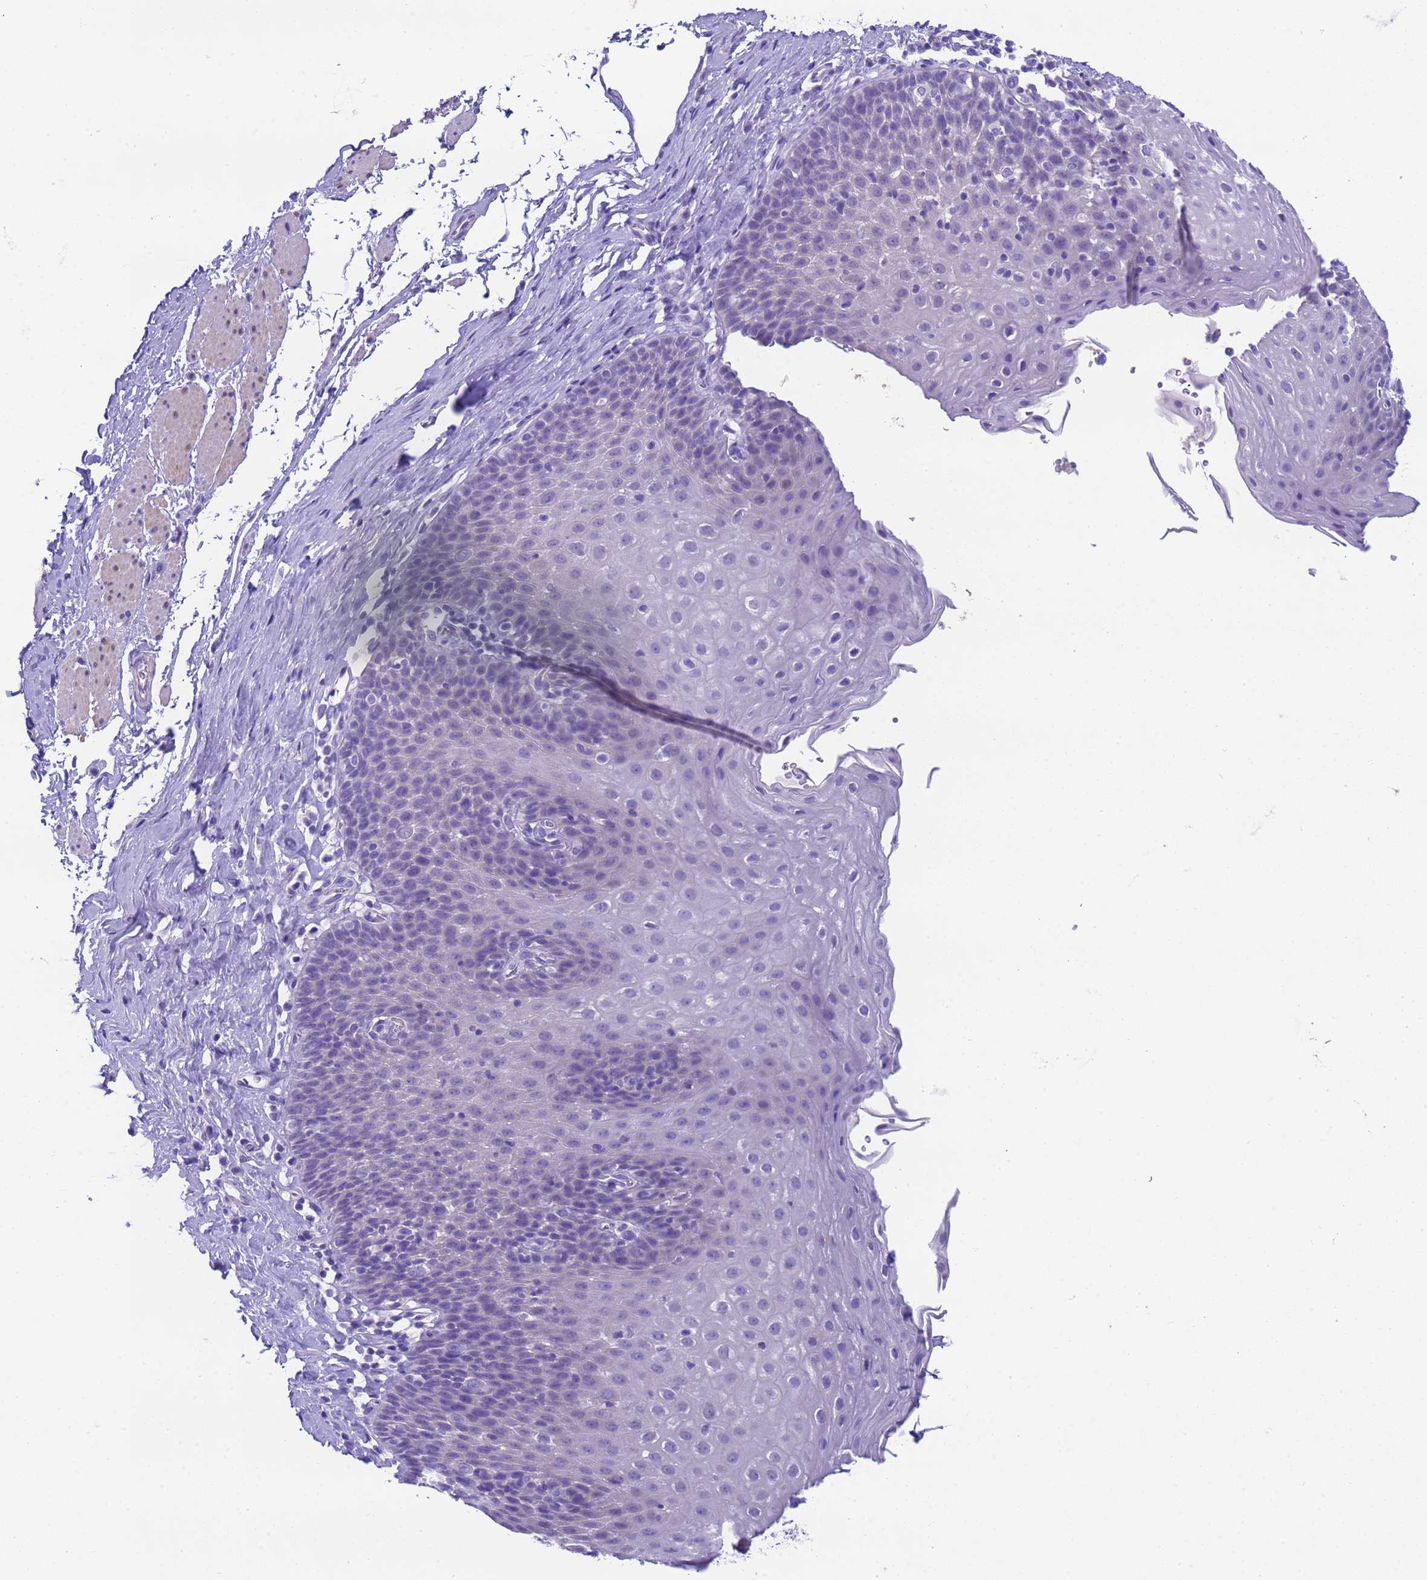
{"staining": {"intensity": "negative", "quantity": "none", "location": "none"}, "tissue": "esophagus", "cell_type": "Squamous epithelial cells", "image_type": "normal", "snomed": [{"axis": "morphology", "description": "Normal tissue, NOS"}, {"axis": "topography", "description": "Esophagus"}], "caption": "High power microscopy image of an immunohistochemistry micrograph of unremarkable esophagus, revealing no significant staining in squamous epithelial cells.", "gene": "USP38", "patient": {"sex": "female", "age": 61}}